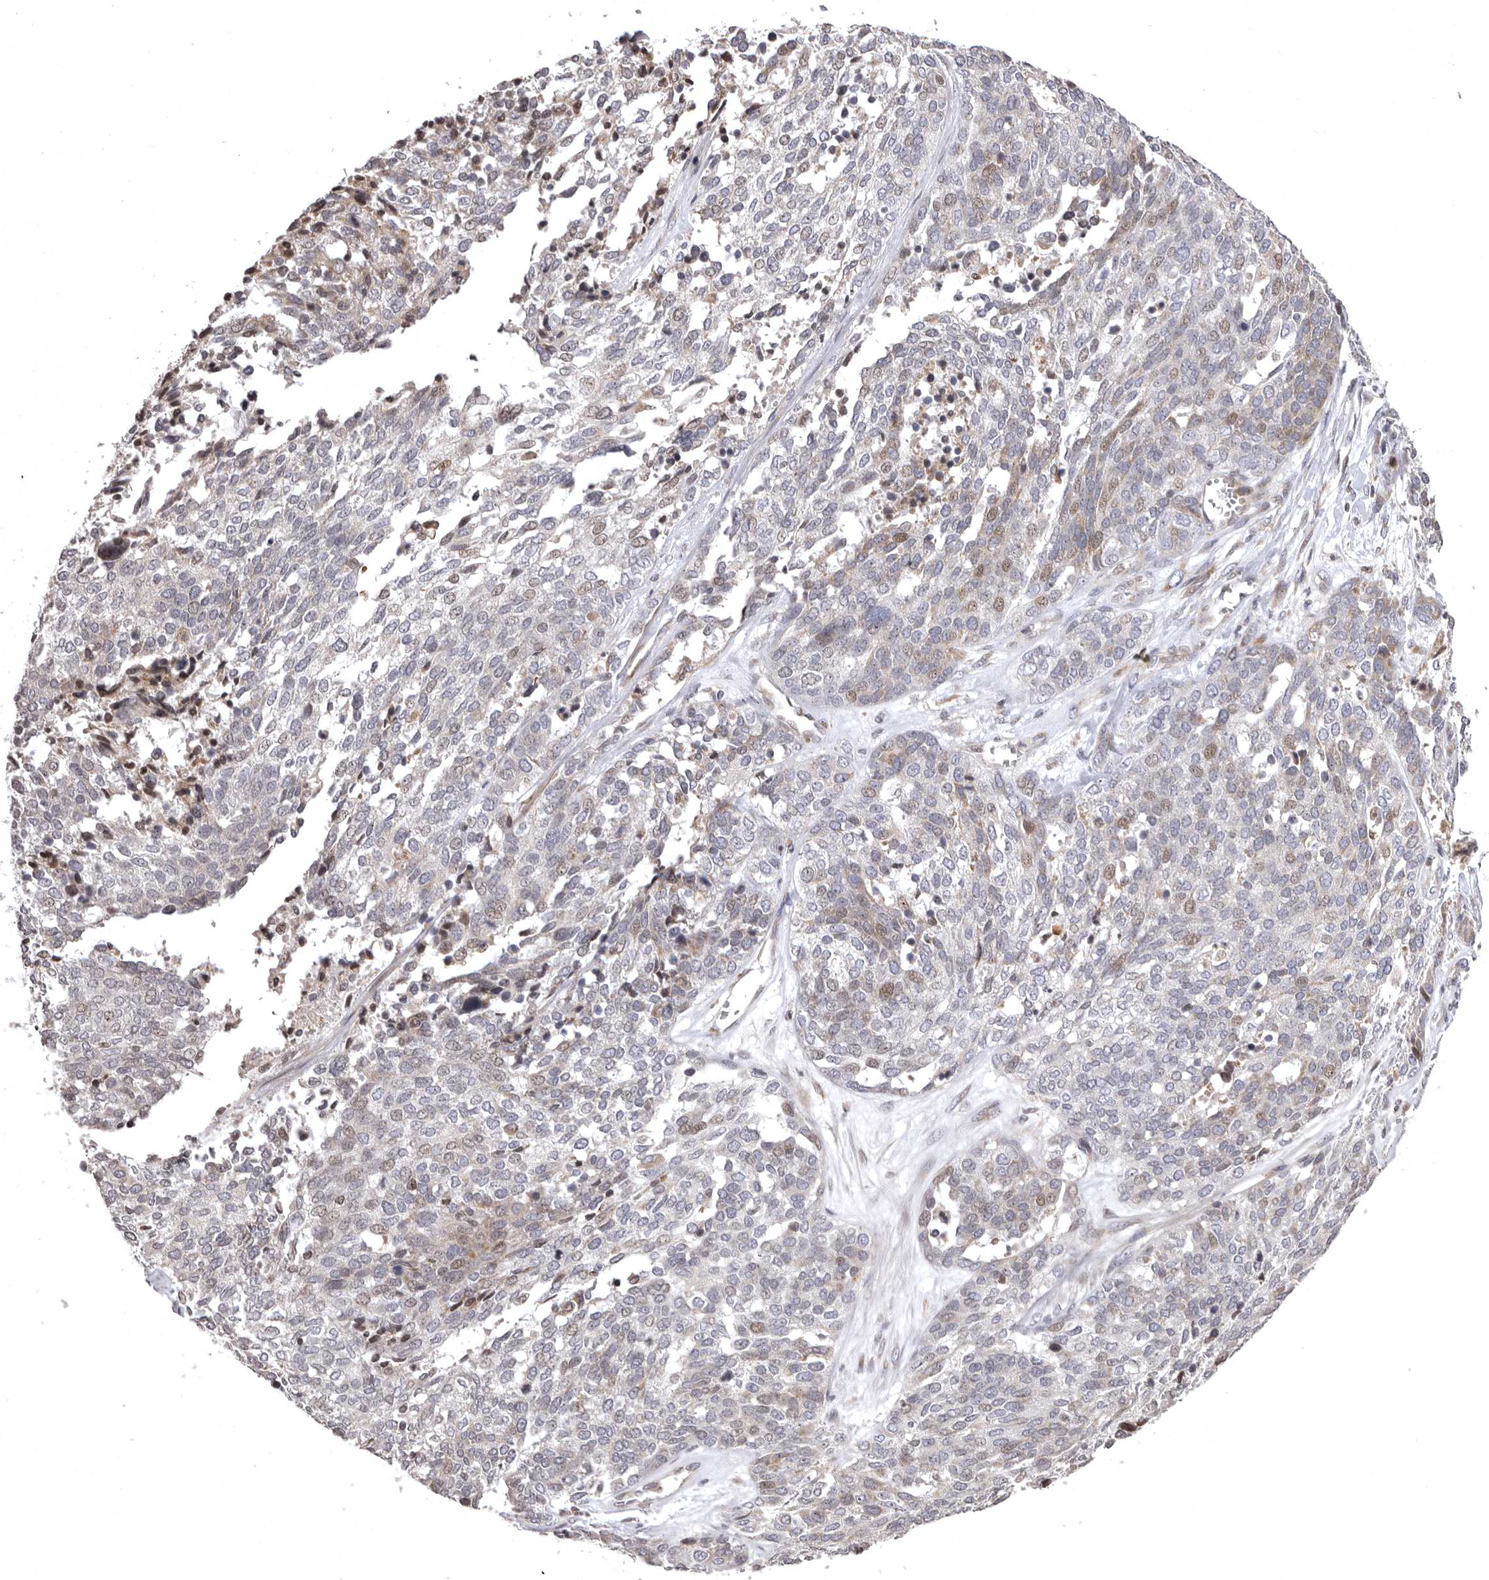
{"staining": {"intensity": "moderate", "quantity": "25%-75%", "location": "nuclear"}, "tissue": "ovarian cancer", "cell_type": "Tumor cells", "image_type": "cancer", "snomed": [{"axis": "morphology", "description": "Cystadenocarcinoma, serous, NOS"}, {"axis": "topography", "description": "Ovary"}], "caption": "Tumor cells exhibit medium levels of moderate nuclear expression in approximately 25%-75% of cells in ovarian cancer (serous cystadenocarcinoma).", "gene": "AZIN1", "patient": {"sex": "female", "age": 44}}